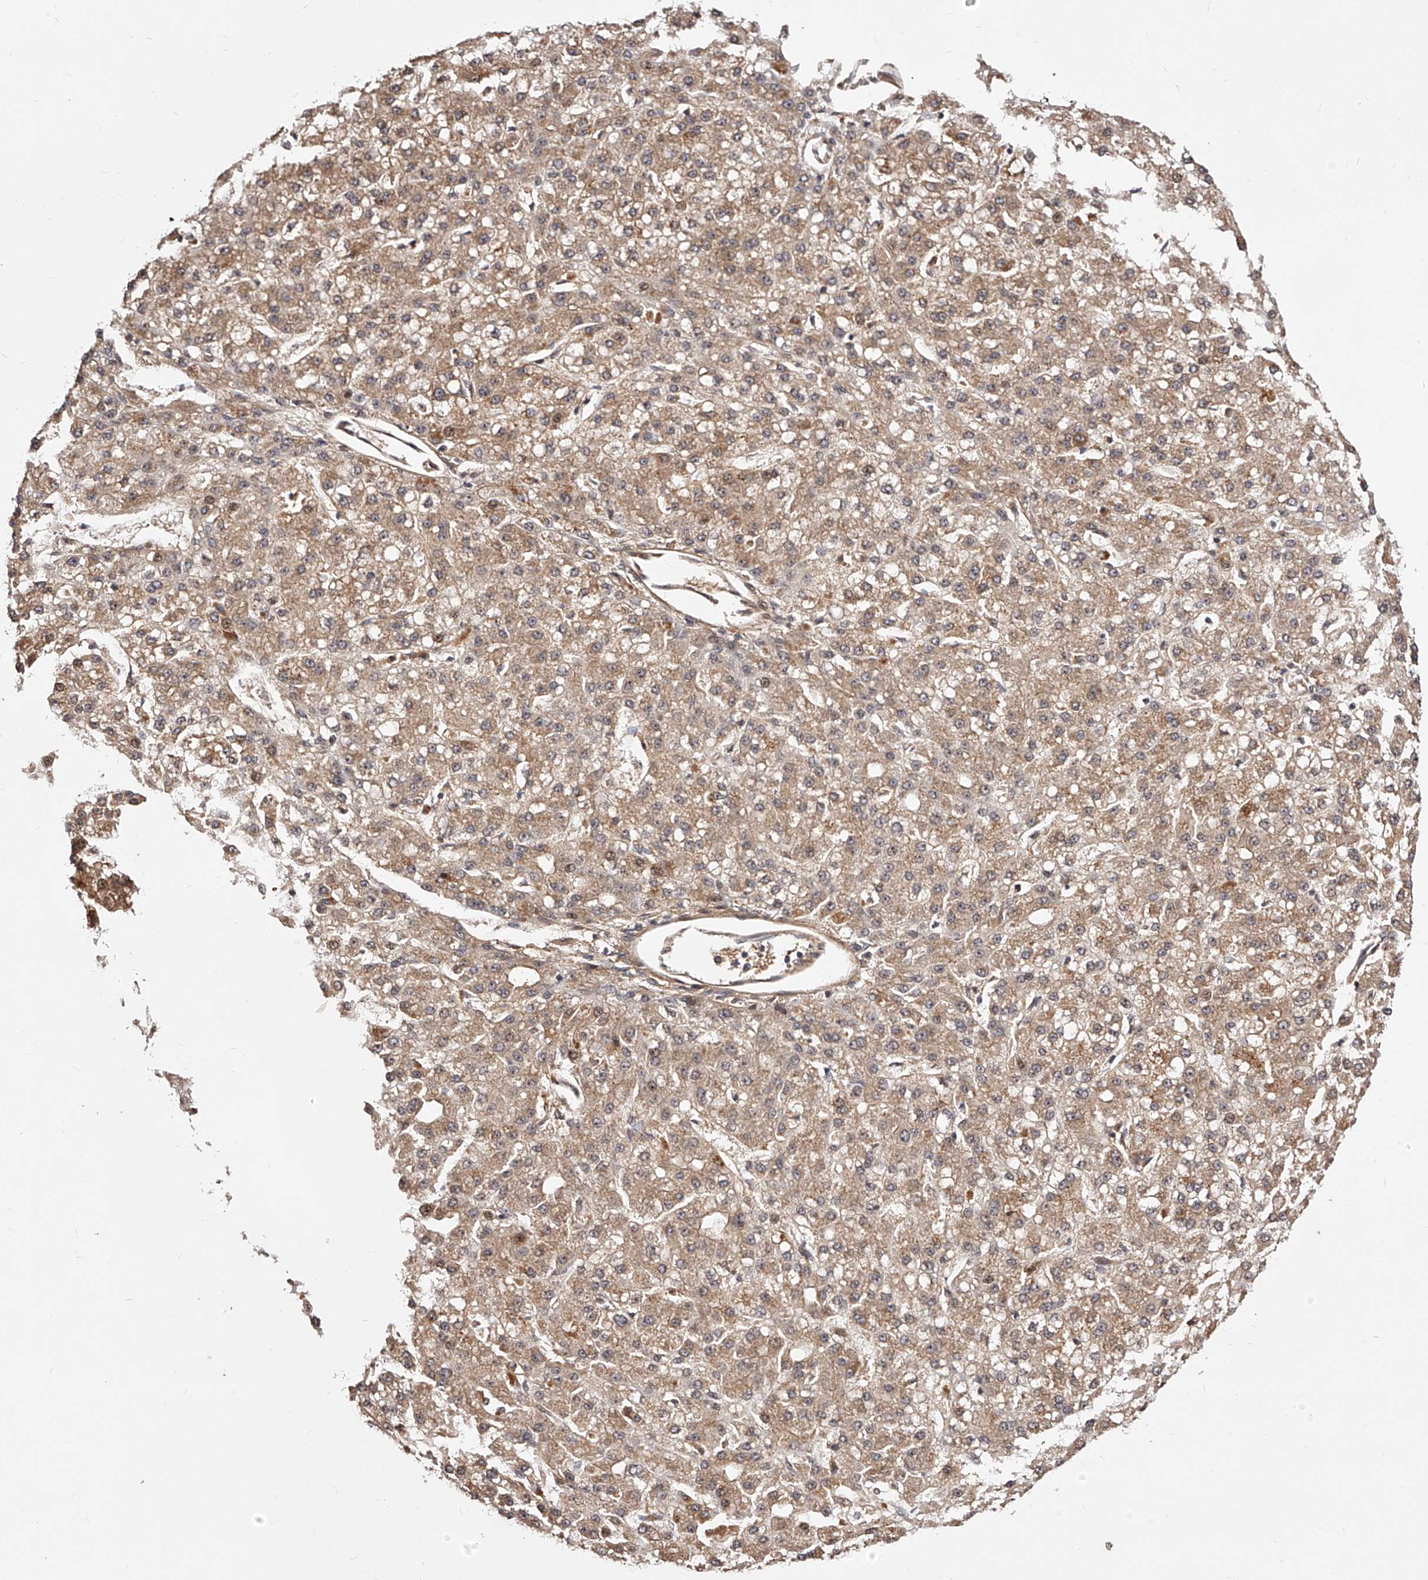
{"staining": {"intensity": "moderate", "quantity": ">75%", "location": "cytoplasmic/membranous"}, "tissue": "liver cancer", "cell_type": "Tumor cells", "image_type": "cancer", "snomed": [{"axis": "morphology", "description": "Carcinoma, Hepatocellular, NOS"}, {"axis": "topography", "description": "Liver"}], "caption": "A high-resolution image shows immunohistochemistry staining of hepatocellular carcinoma (liver), which exhibits moderate cytoplasmic/membranous positivity in about >75% of tumor cells. The protein is shown in brown color, while the nuclei are stained blue.", "gene": "ZNF502", "patient": {"sex": "male", "age": 67}}